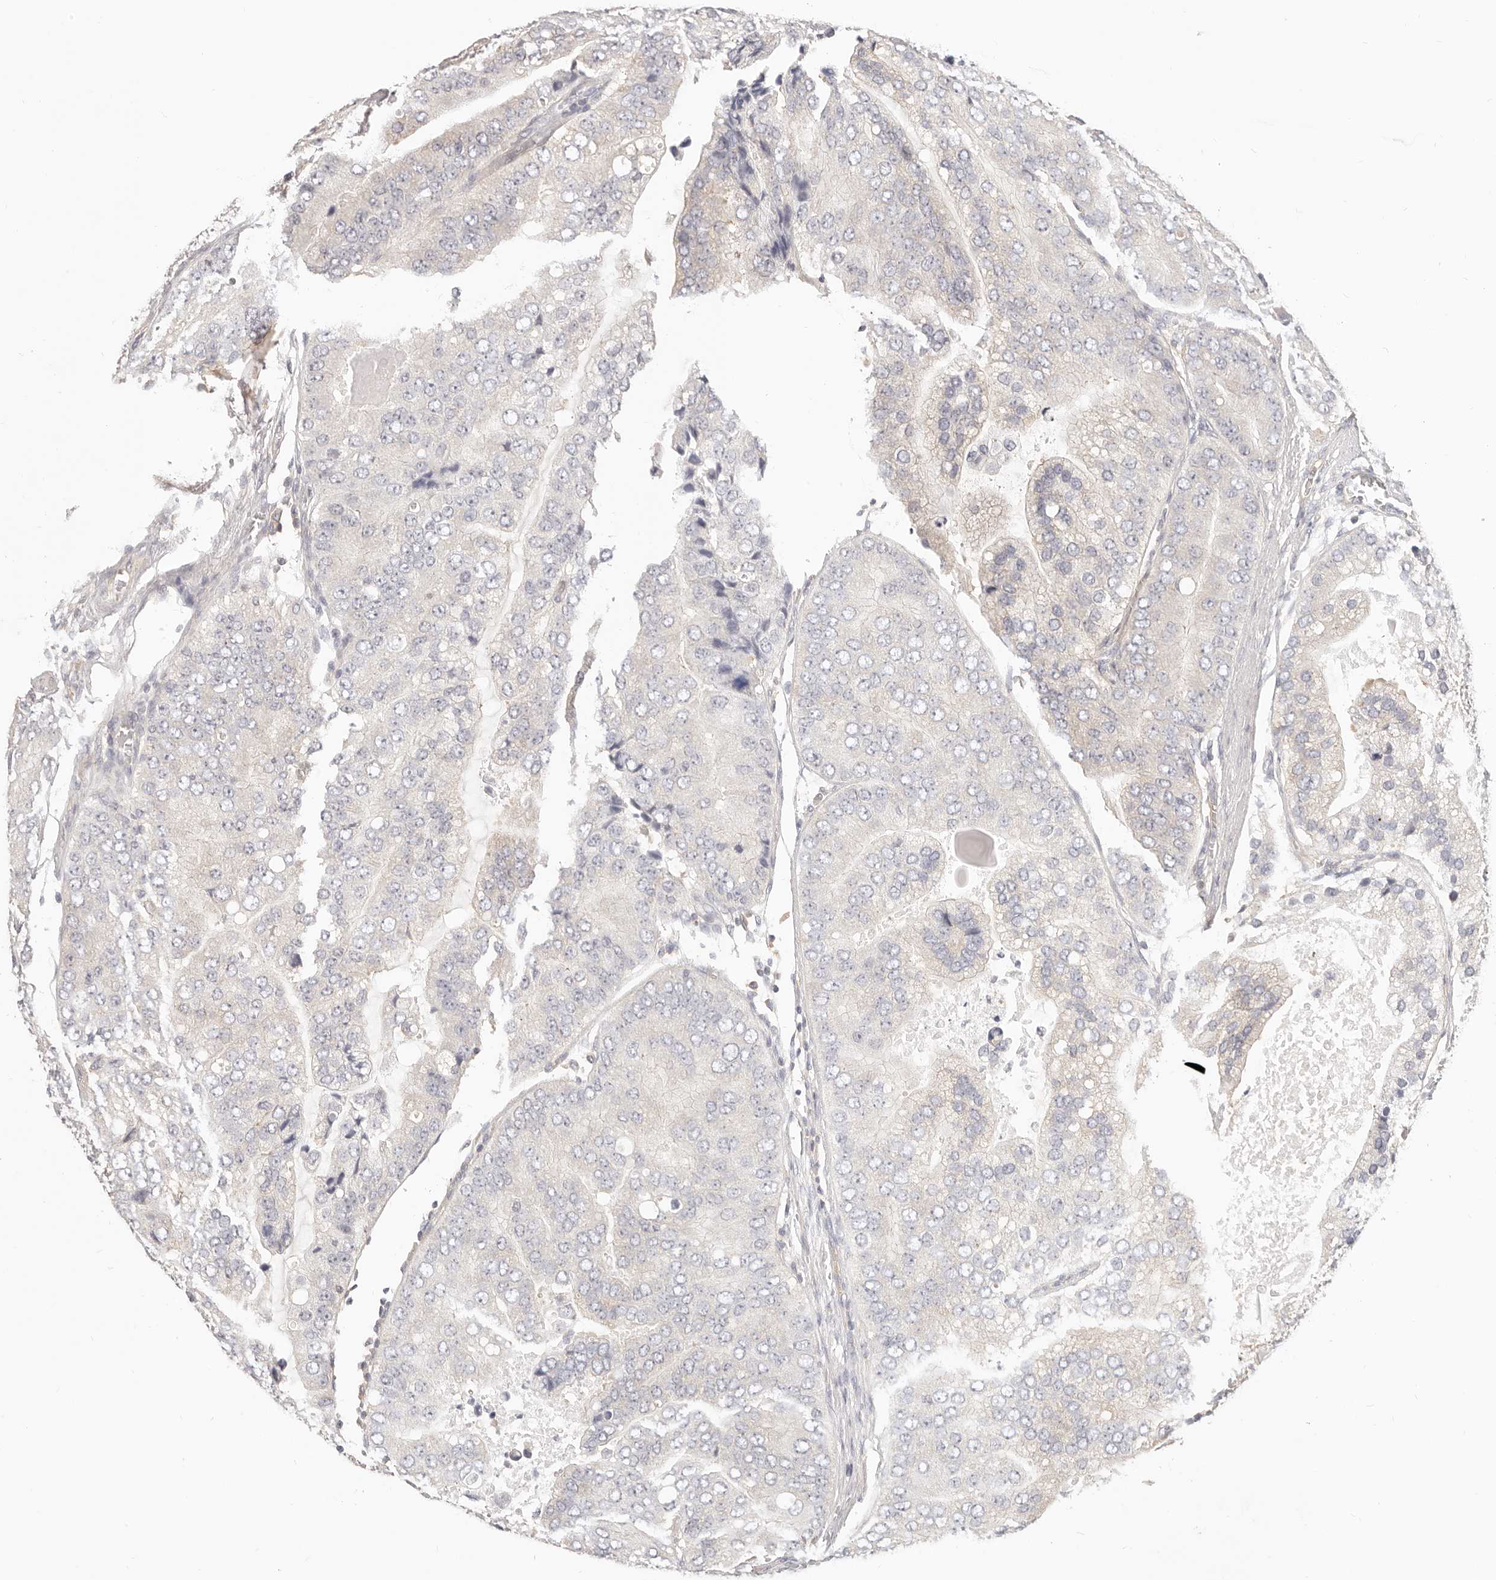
{"staining": {"intensity": "negative", "quantity": "none", "location": "none"}, "tissue": "prostate cancer", "cell_type": "Tumor cells", "image_type": "cancer", "snomed": [{"axis": "morphology", "description": "Adenocarcinoma, High grade"}, {"axis": "topography", "description": "Prostate"}], "caption": "This image is of prostate cancer stained with immunohistochemistry (IHC) to label a protein in brown with the nuclei are counter-stained blue. There is no expression in tumor cells.", "gene": "DTNBP1", "patient": {"sex": "male", "age": 70}}